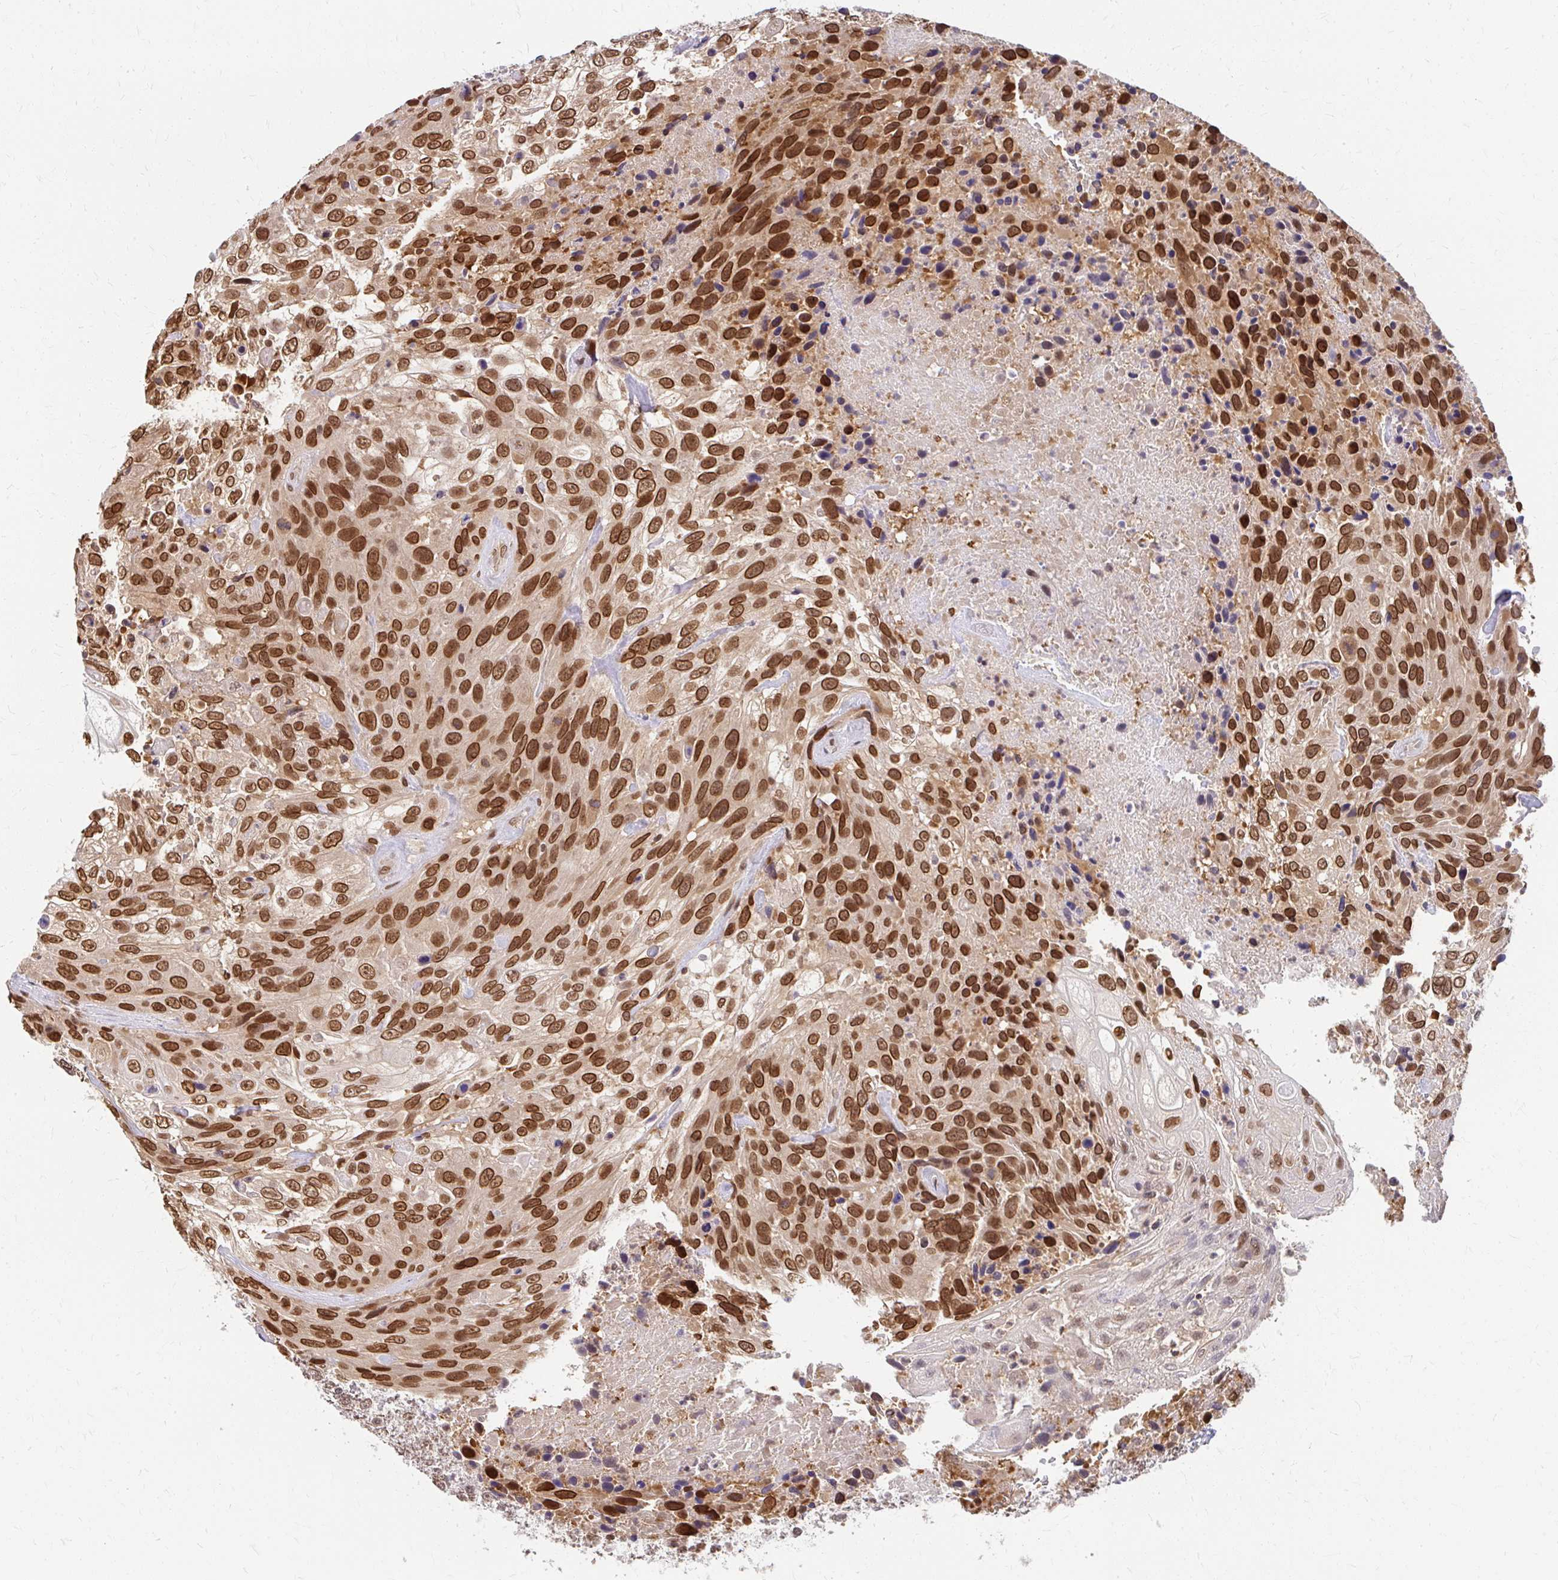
{"staining": {"intensity": "strong", "quantity": ">75%", "location": "cytoplasmic/membranous,nuclear"}, "tissue": "urothelial cancer", "cell_type": "Tumor cells", "image_type": "cancer", "snomed": [{"axis": "morphology", "description": "Urothelial carcinoma, High grade"}, {"axis": "topography", "description": "Urinary bladder"}], "caption": "This histopathology image exhibits urothelial carcinoma (high-grade) stained with IHC to label a protein in brown. The cytoplasmic/membranous and nuclear of tumor cells show strong positivity for the protein. Nuclei are counter-stained blue.", "gene": "XPO1", "patient": {"sex": "female", "age": 70}}